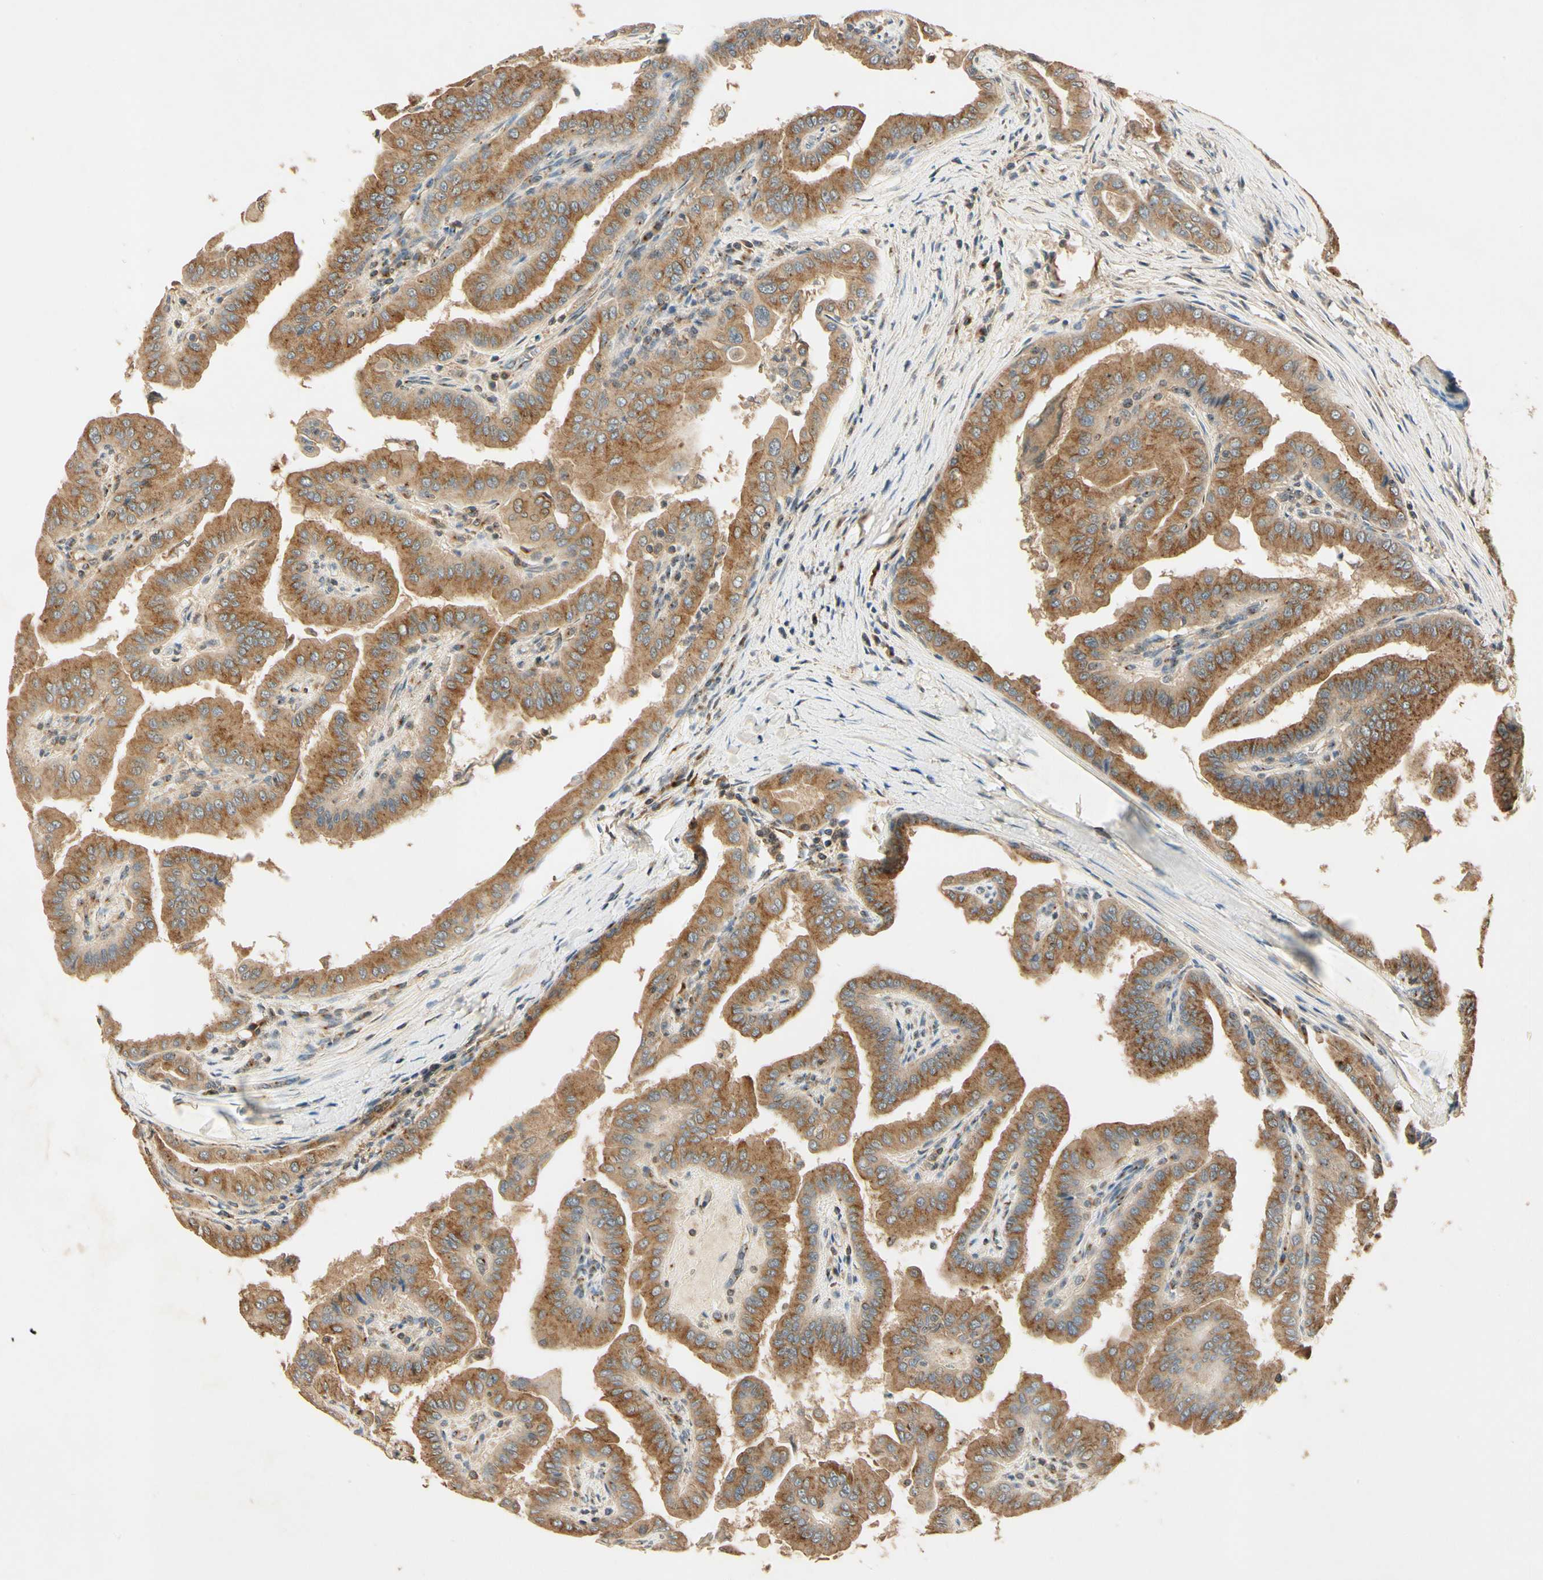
{"staining": {"intensity": "moderate", "quantity": ">75%", "location": "cytoplasmic/membranous"}, "tissue": "thyroid cancer", "cell_type": "Tumor cells", "image_type": "cancer", "snomed": [{"axis": "morphology", "description": "Papillary adenocarcinoma, NOS"}, {"axis": "topography", "description": "Thyroid gland"}], "caption": "An immunohistochemistry image of tumor tissue is shown. Protein staining in brown labels moderate cytoplasmic/membranous positivity in thyroid papillary adenocarcinoma within tumor cells.", "gene": "AKAP9", "patient": {"sex": "male", "age": 33}}